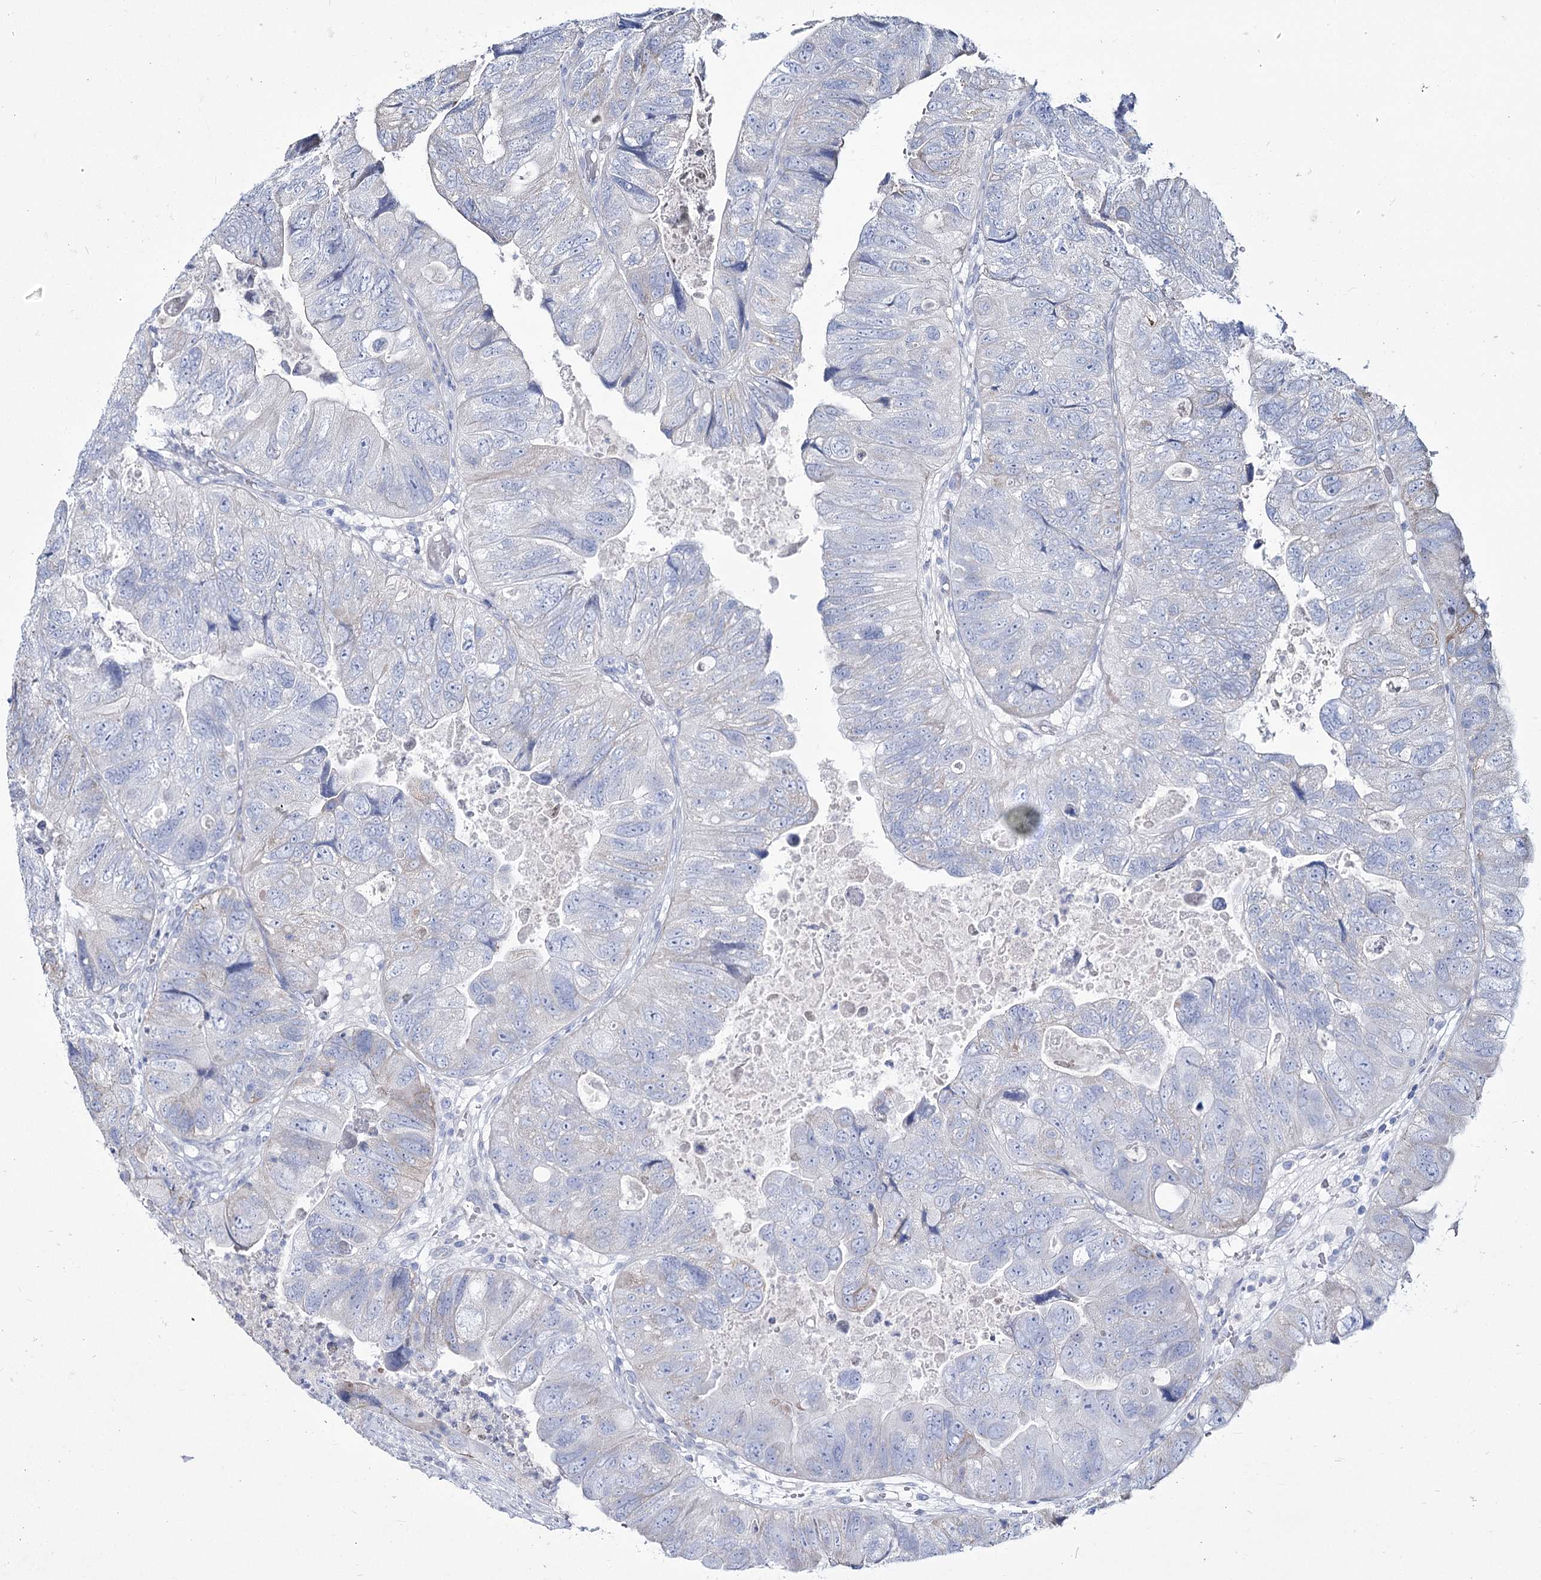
{"staining": {"intensity": "negative", "quantity": "none", "location": "none"}, "tissue": "colorectal cancer", "cell_type": "Tumor cells", "image_type": "cancer", "snomed": [{"axis": "morphology", "description": "Adenocarcinoma, NOS"}, {"axis": "topography", "description": "Rectum"}], "caption": "High power microscopy photomicrograph of an immunohistochemistry (IHC) image of colorectal cancer, revealing no significant positivity in tumor cells.", "gene": "ME3", "patient": {"sex": "male", "age": 63}}